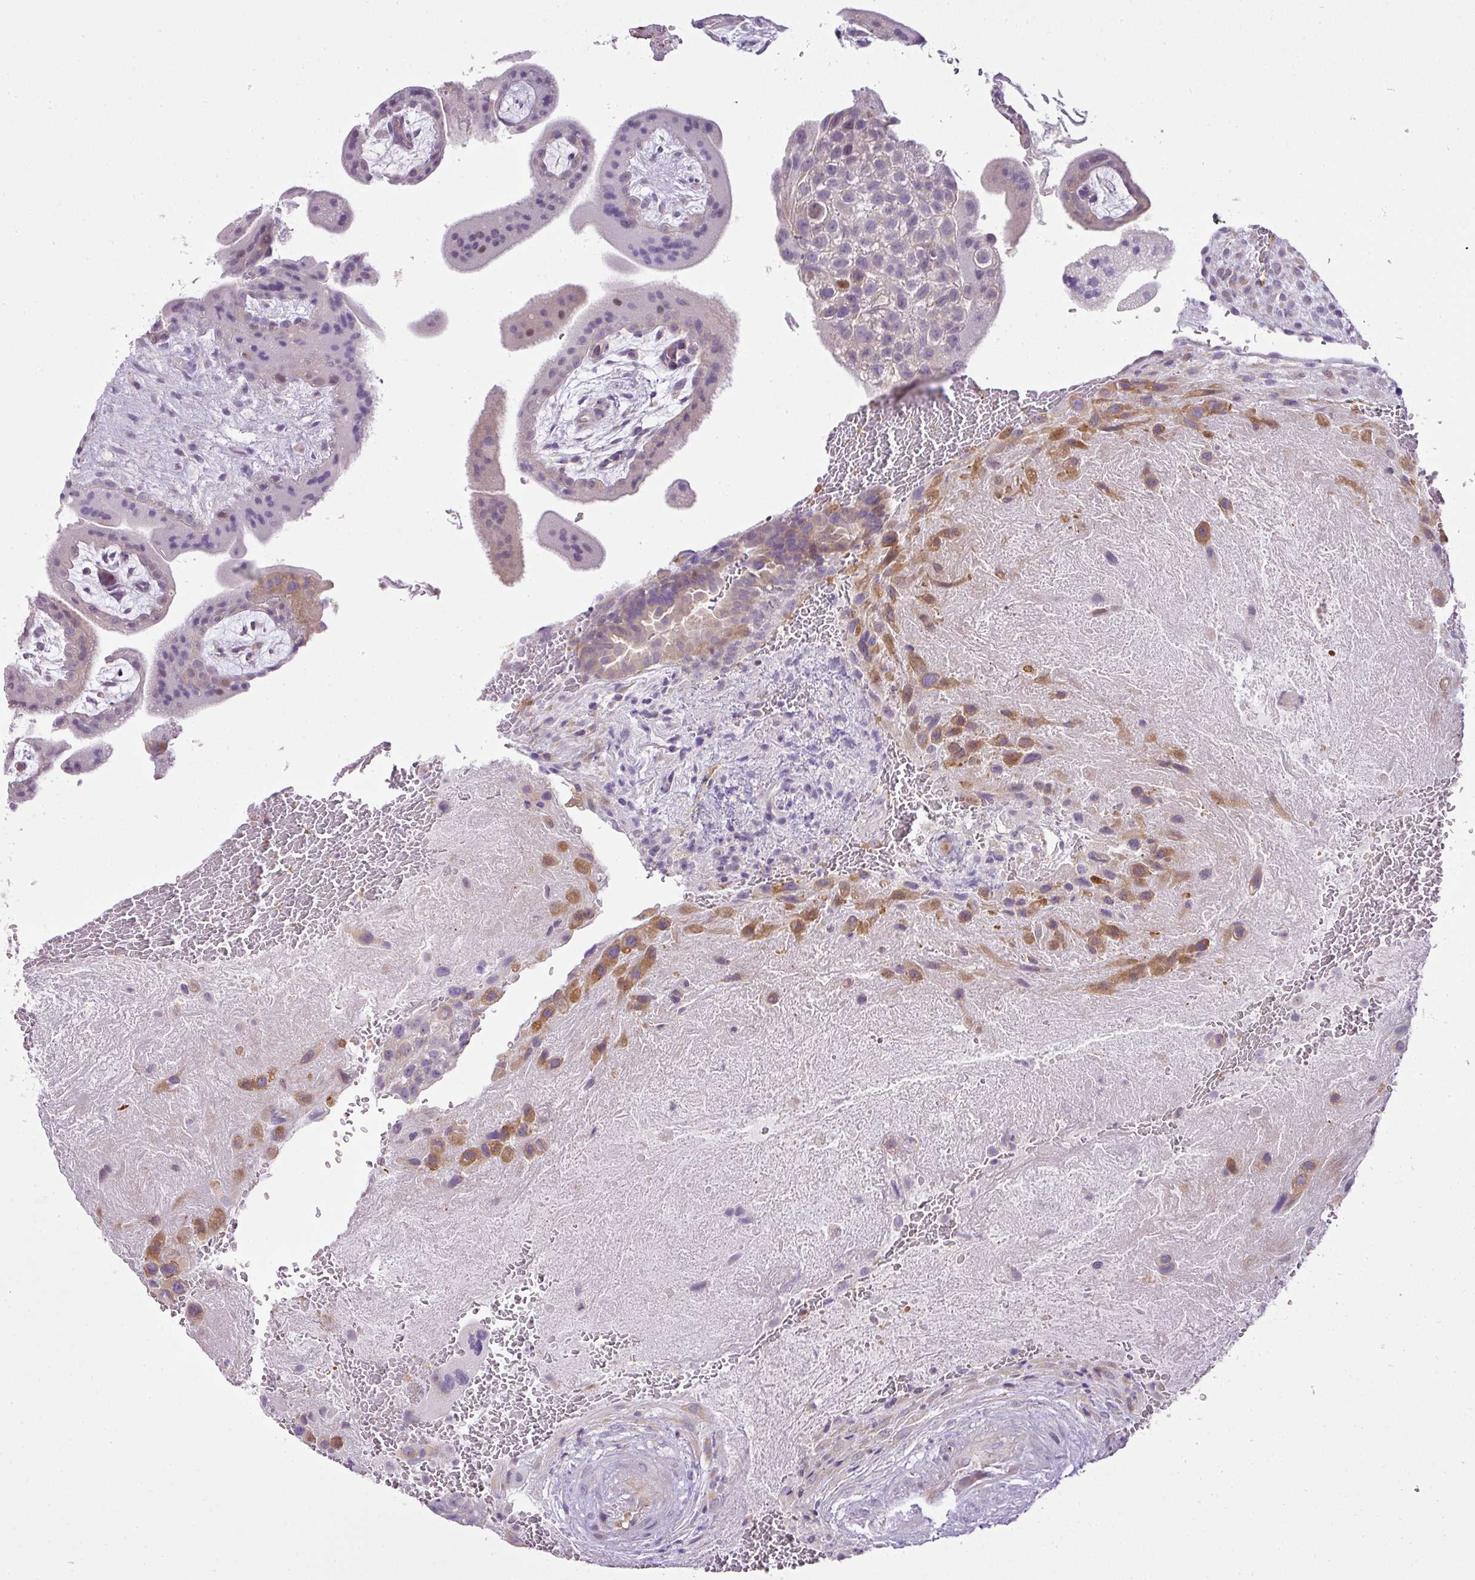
{"staining": {"intensity": "weak", "quantity": ">75%", "location": "cytoplasmic/membranous"}, "tissue": "placenta", "cell_type": "Decidual cells", "image_type": "normal", "snomed": [{"axis": "morphology", "description": "Normal tissue, NOS"}, {"axis": "topography", "description": "Placenta"}], "caption": "The histopathology image shows staining of normal placenta, revealing weak cytoplasmic/membranous protein staining (brown color) within decidual cells.", "gene": "HOXC13", "patient": {"sex": "female", "age": 35}}